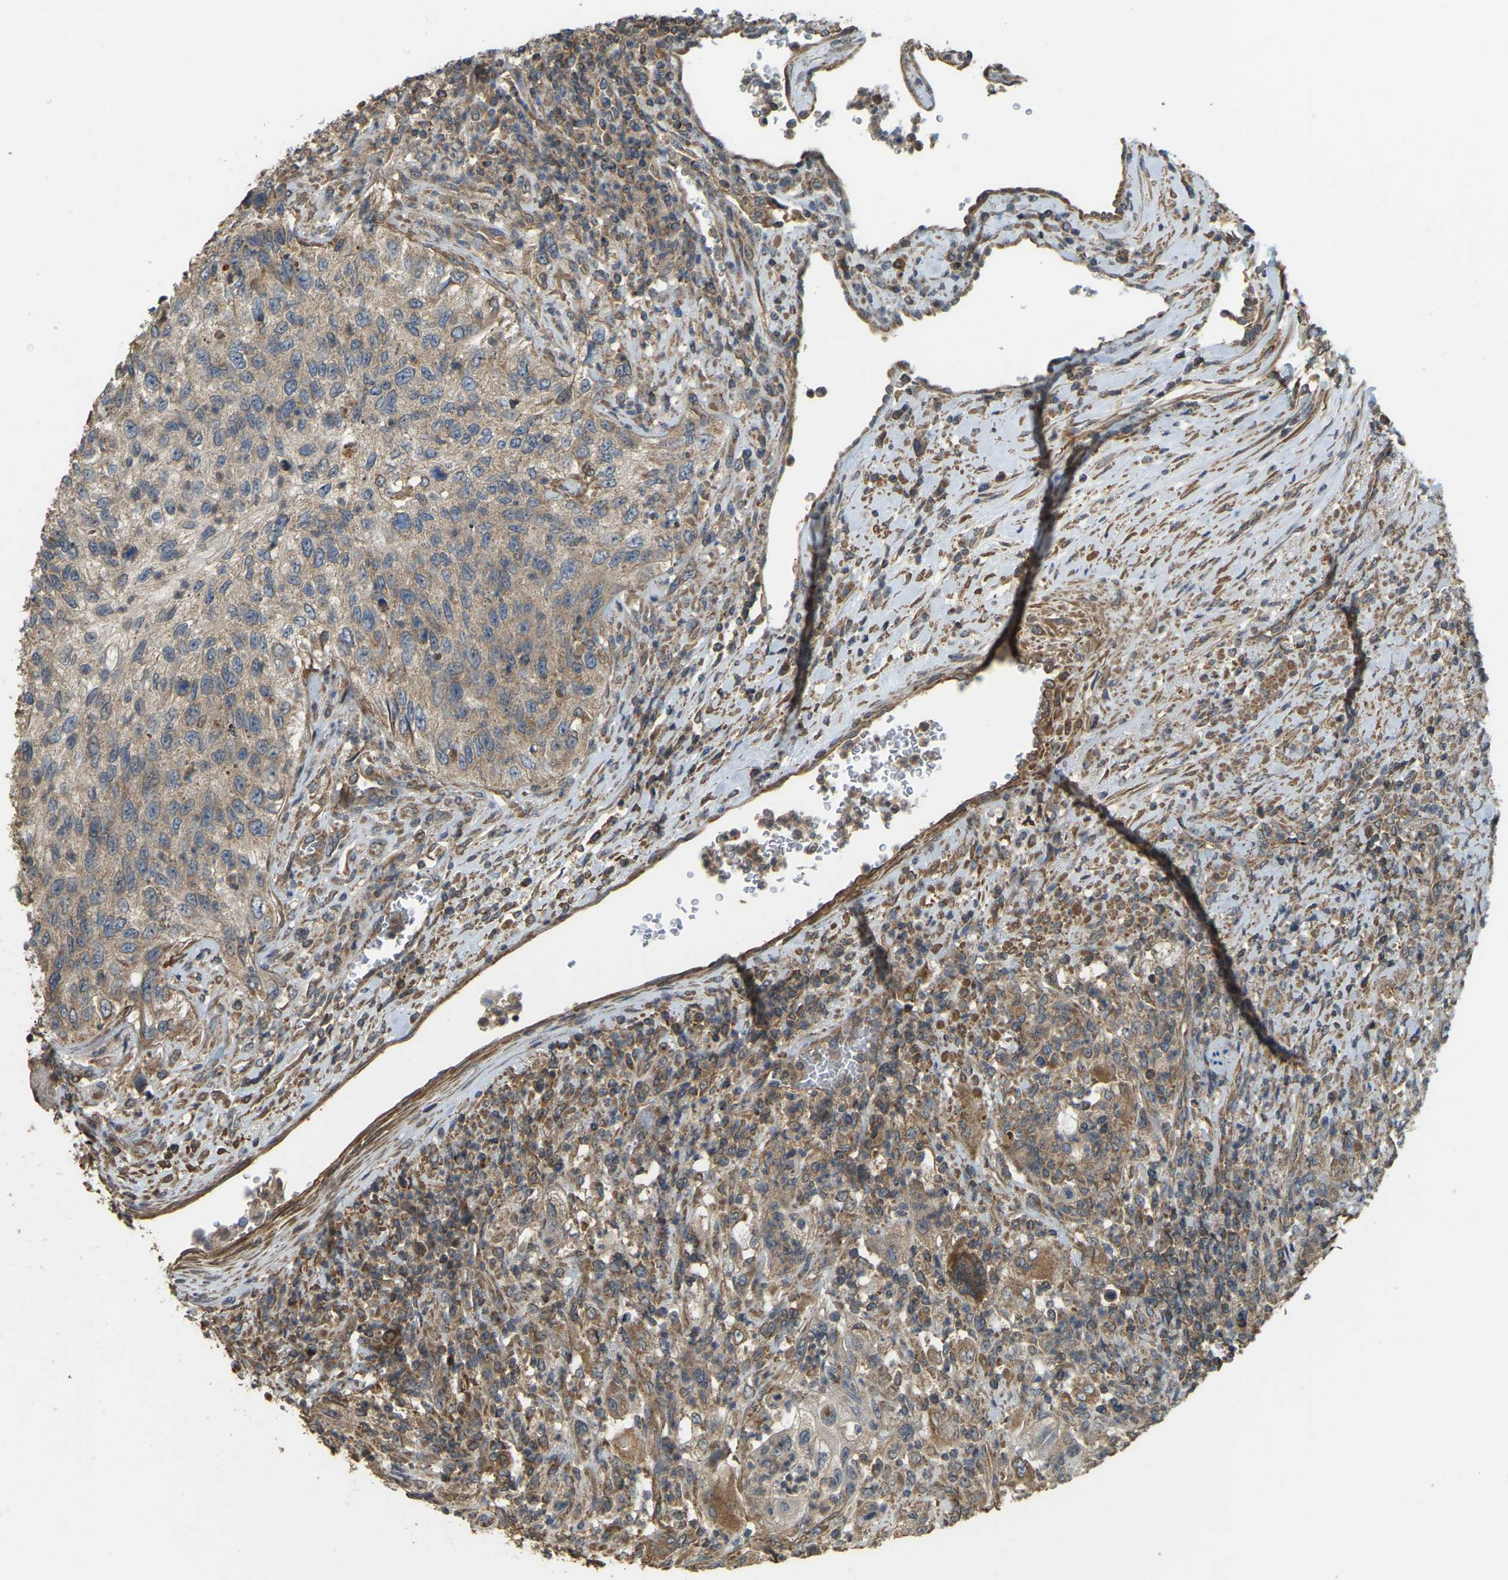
{"staining": {"intensity": "moderate", "quantity": ">75%", "location": "cytoplasmic/membranous"}, "tissue": "urothelial cancer", "cell_type": "Tumor cells", "image_type": "cancer", "snomed": [{"axis": "morphology", "description": "Urothelial carcinoma, High grade"}, {"axis": "topography", "description": "Urinary bladder"}], "caption": "Moderate cytoplasmic/membranous expression is appreciated in approximately >75% of tumor cells in urothelial cancer.", "gene": "GNG2", "patient": {"sex": "female", "age": 60}}